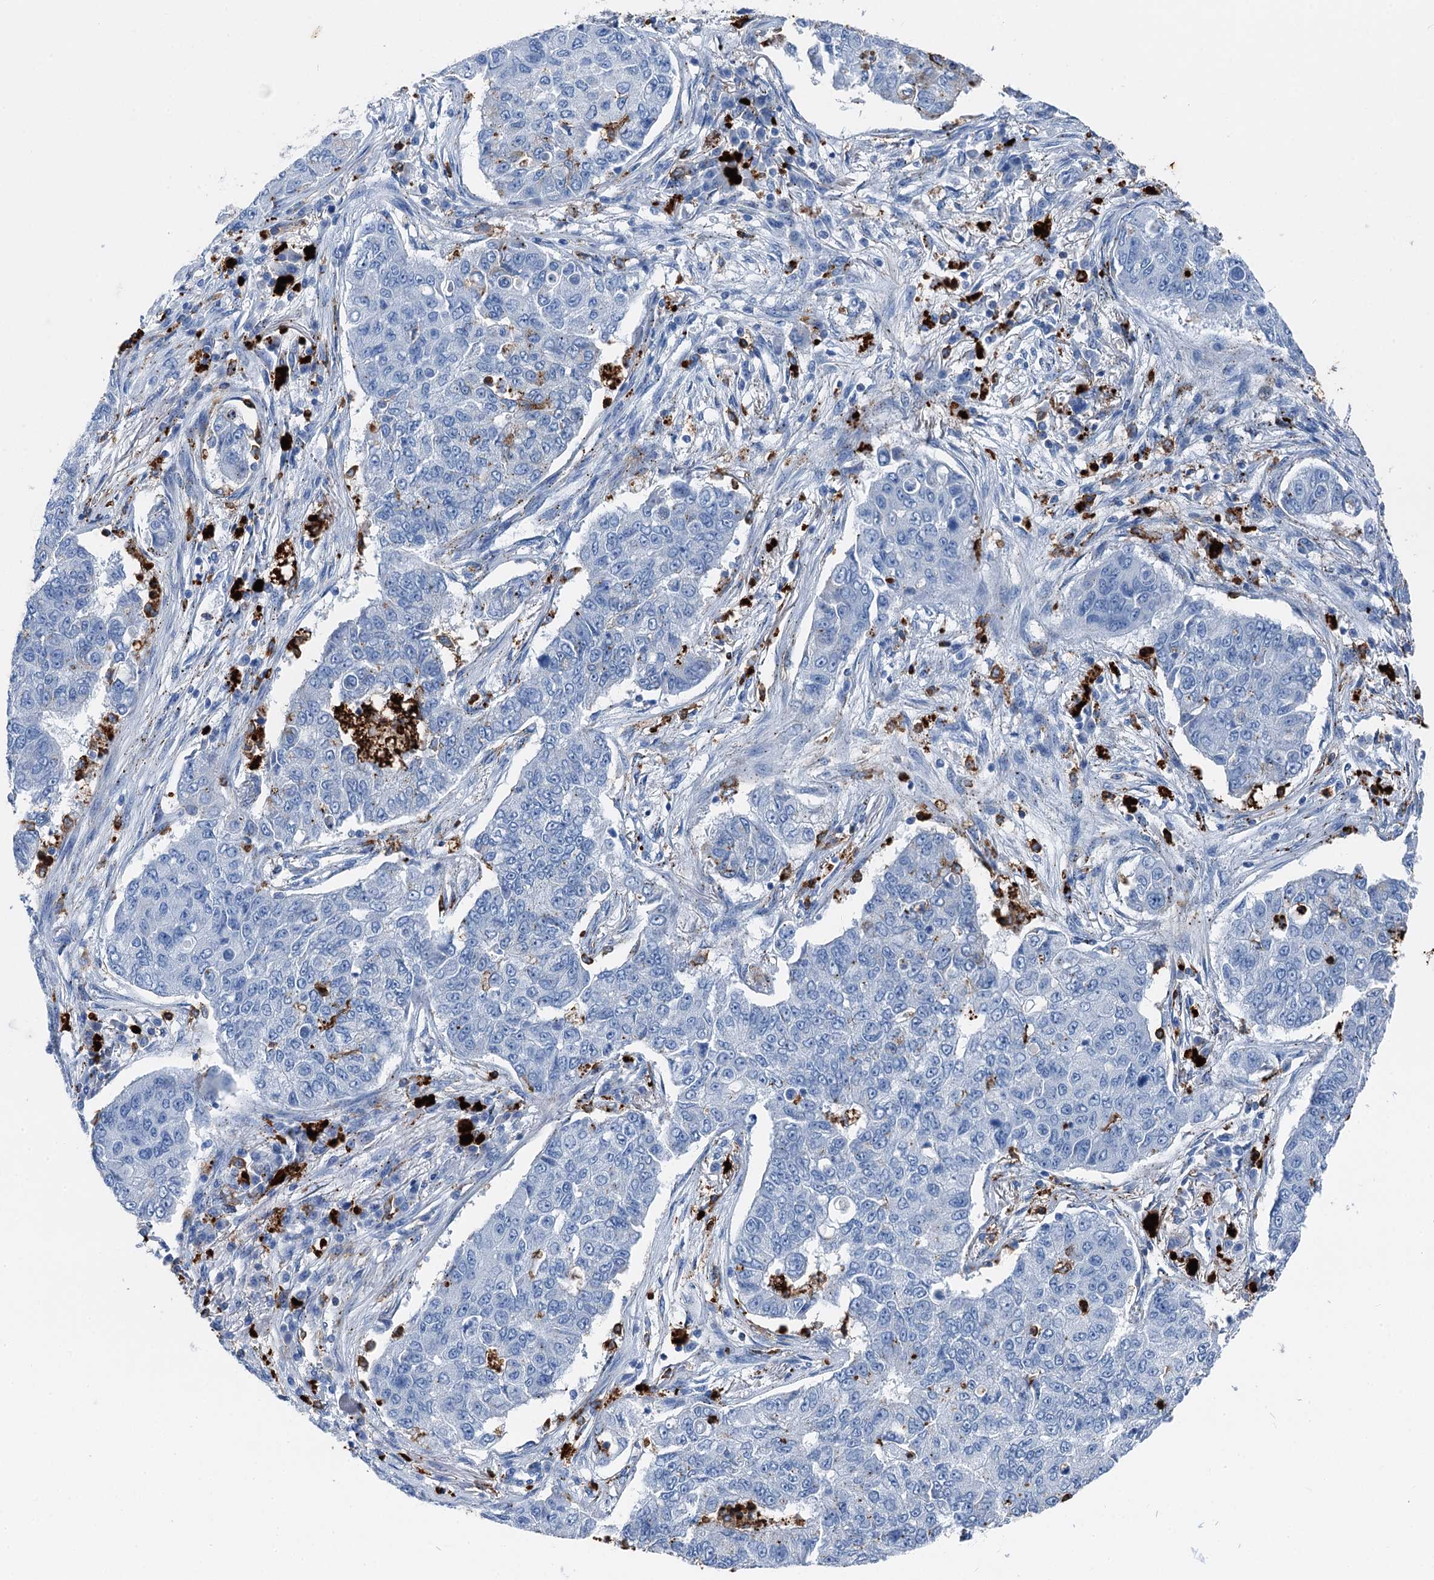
{"staining": {"intensity": "negative", "quantity": "none", "location": "none"}, "tissue": "lung cancer", "cell_type": "Tumor cells", "image_type": "cancer", "snomed": [{"axis": "morphology", "description": "Squamous cell carcinoma, NOS"}, {"axis": "topography", "description": "Lung"}], "caption": "This is an immunohistochemistry histopathology image of human lung squamous cell carcinoma. There is no positivity in tumor cells.", "gene": "PLAC8", "patient": {"sex": "male", "age": 74}}